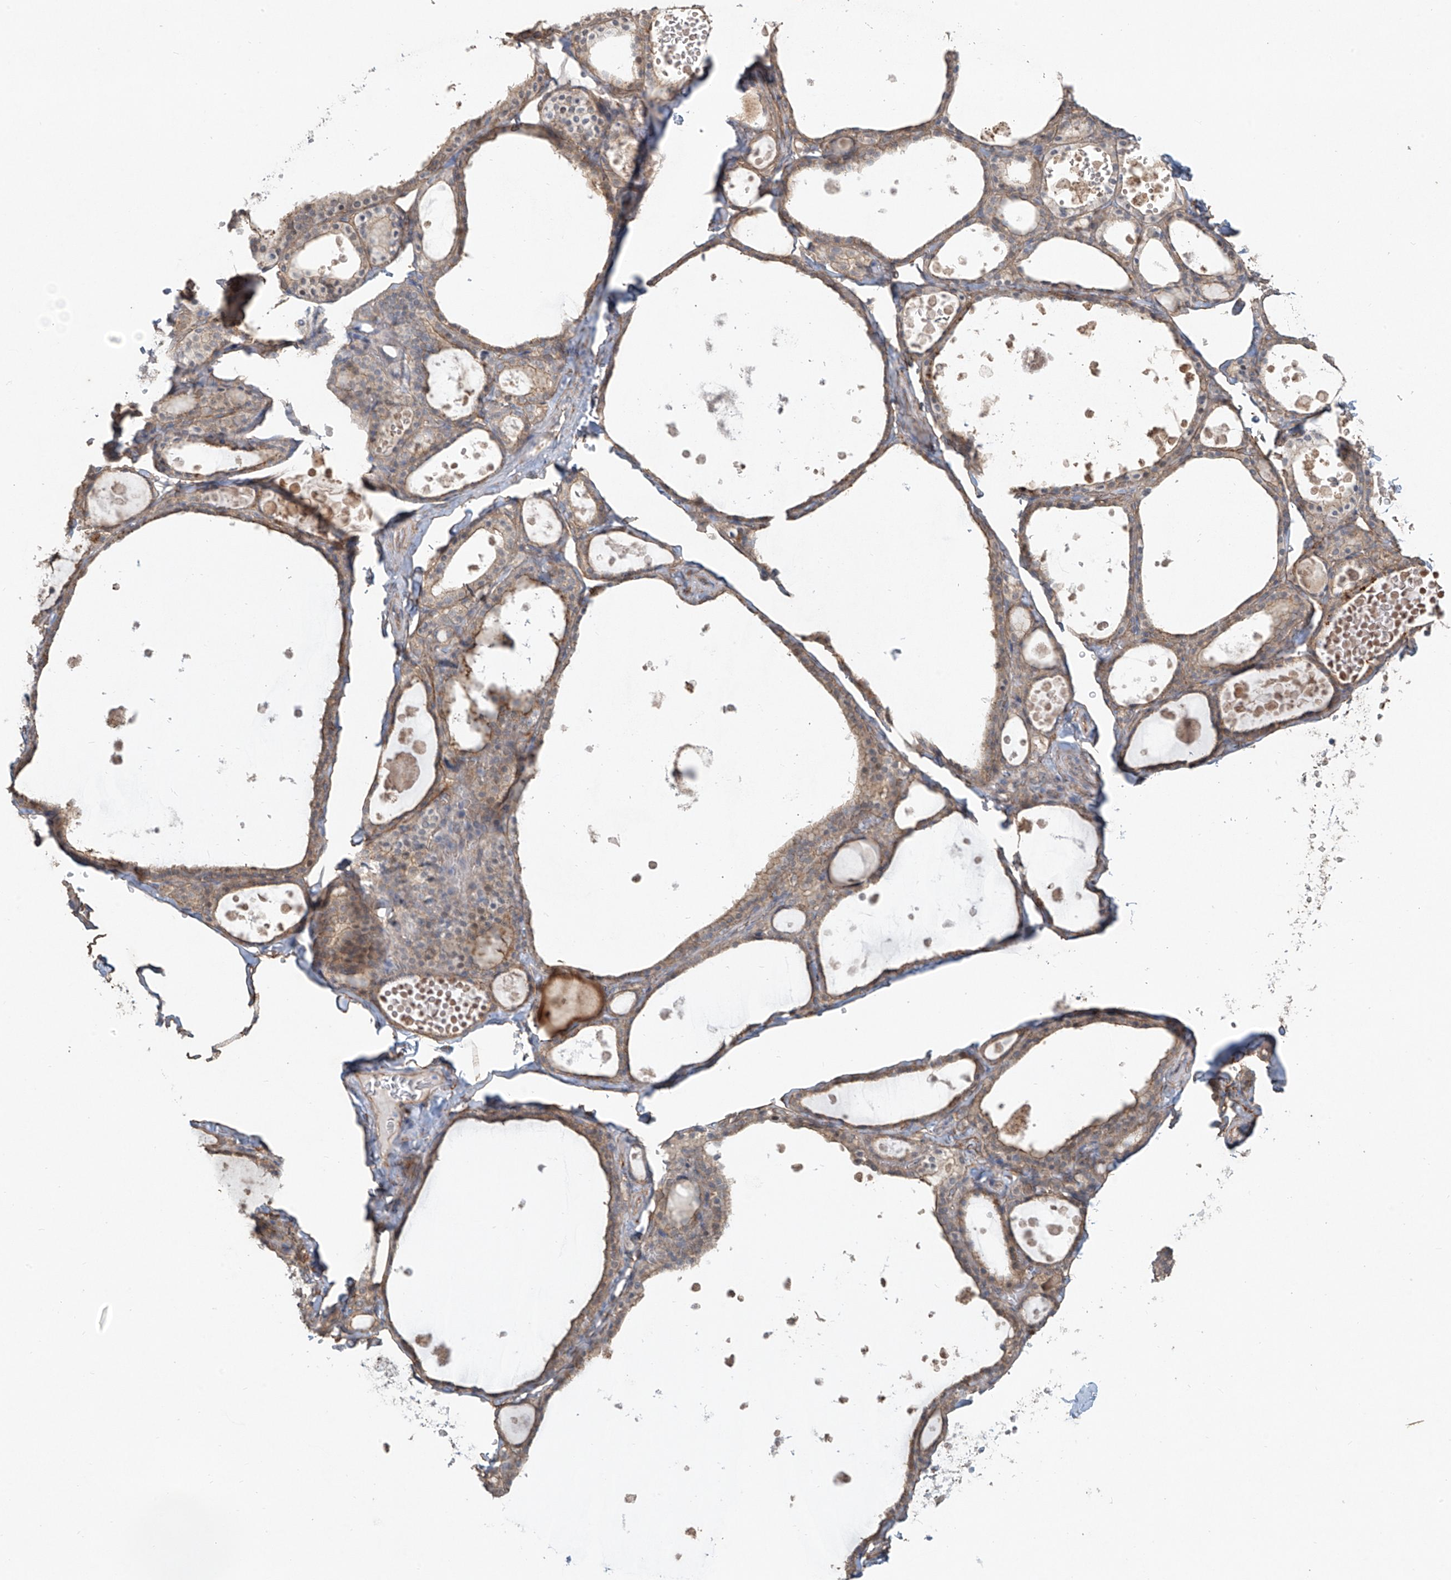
{"staining": {"intensity": "weak", "quantity": "25%-75%", "location": "cytoplasmic/membranous"}, "tissue": "thyroid gland", "cell_type": "Glandular cells", "image_type": "normal", "snomed": [{"axis": "morphology", "description": "Normal tissue, NOS"}, {"axis": "topography", "description": "Thyroid gland"}], "caption": "DAB immunohistochemical staining of normal human thyroid gland displays weak cytoplasmic/membranous protein positivity in about 25%-75% of glandular cells.", "gene": "TUBE1", "patient": {"sex": "male", "age": 56}}